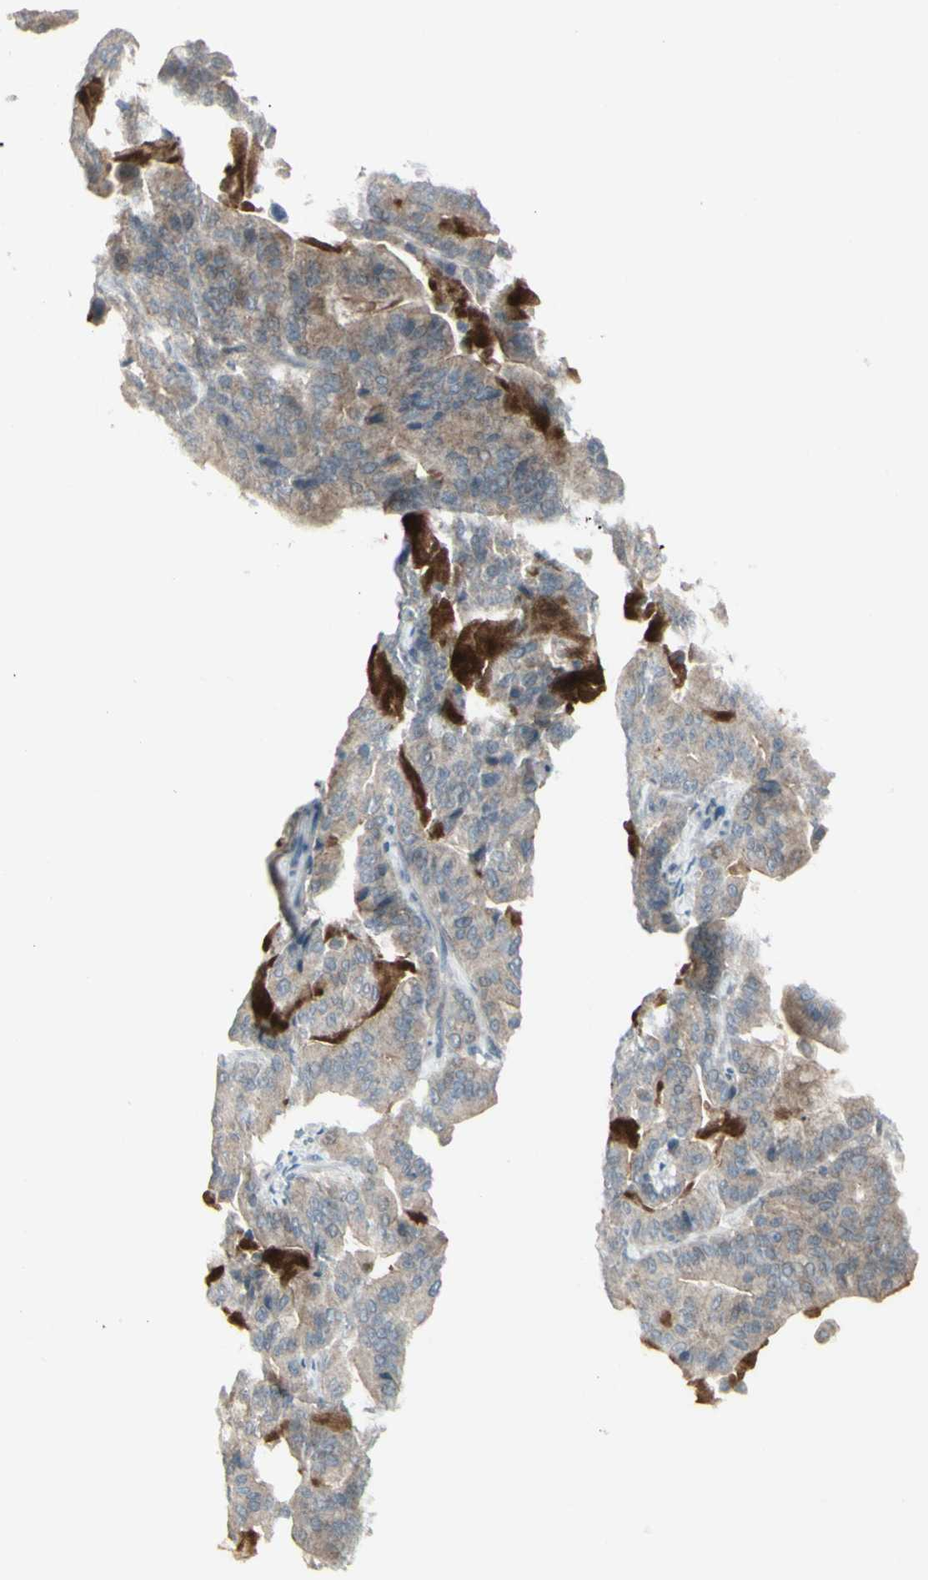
{"staining": {"intensity": "weak", "quantity": ">75%", "location": "cytoplasmic/membranous"}, "tissue": "pancreatic cancer", "cell_type": "Tumor cells", "image_type": "cancer", "snomed": [{"axis": "morphology", "description": "Adenocarcinoma, NOS"}, {"axis": "topography", "description": "Pancreas"}], "caption": "Weak cytoplasmic/membranous protein positivity is seen in about >75% of tumor cells in adenocarcinoma (pancreatic).", "gene": "SH3GL2", "patient": {"sex": "male", "age": 63}}